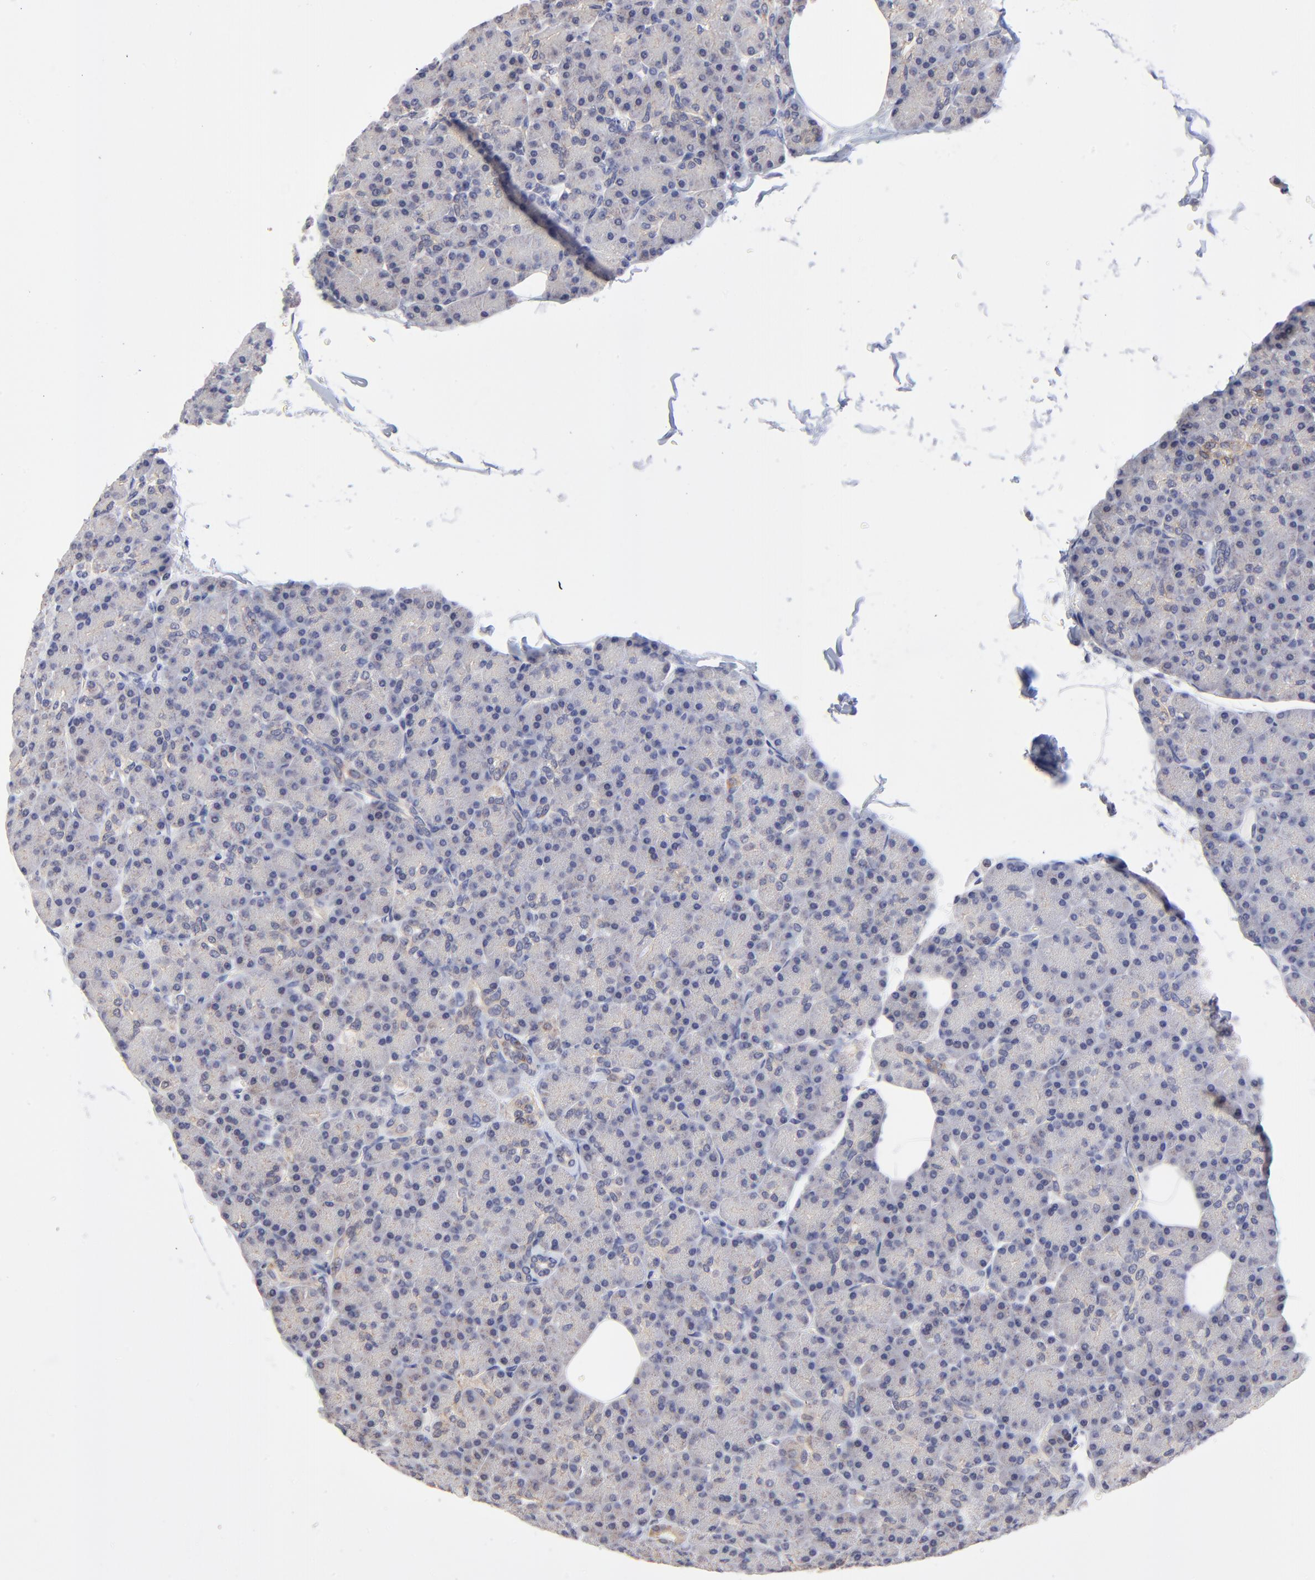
{"staining": {"intensity": "negative", "quantity": "none", "location": "none"}, "tissue": "pancreas", "cell_type": "Exocrine glandular cells", "image_type": "normal", "snomed": [{"axis": "morphology", "description": "Normal tissue, NOS"}, {"axis": "topography", "description": "Pancreas"}], "caption": "Exocrine glandular cells show no significant expression in benign pancreas. (Brightfield microscopy of DAB immunohistochemistry (IHC) at high magnification).", "gene": "FBXO8", "patient": {"sex": "female", "age": 43}}